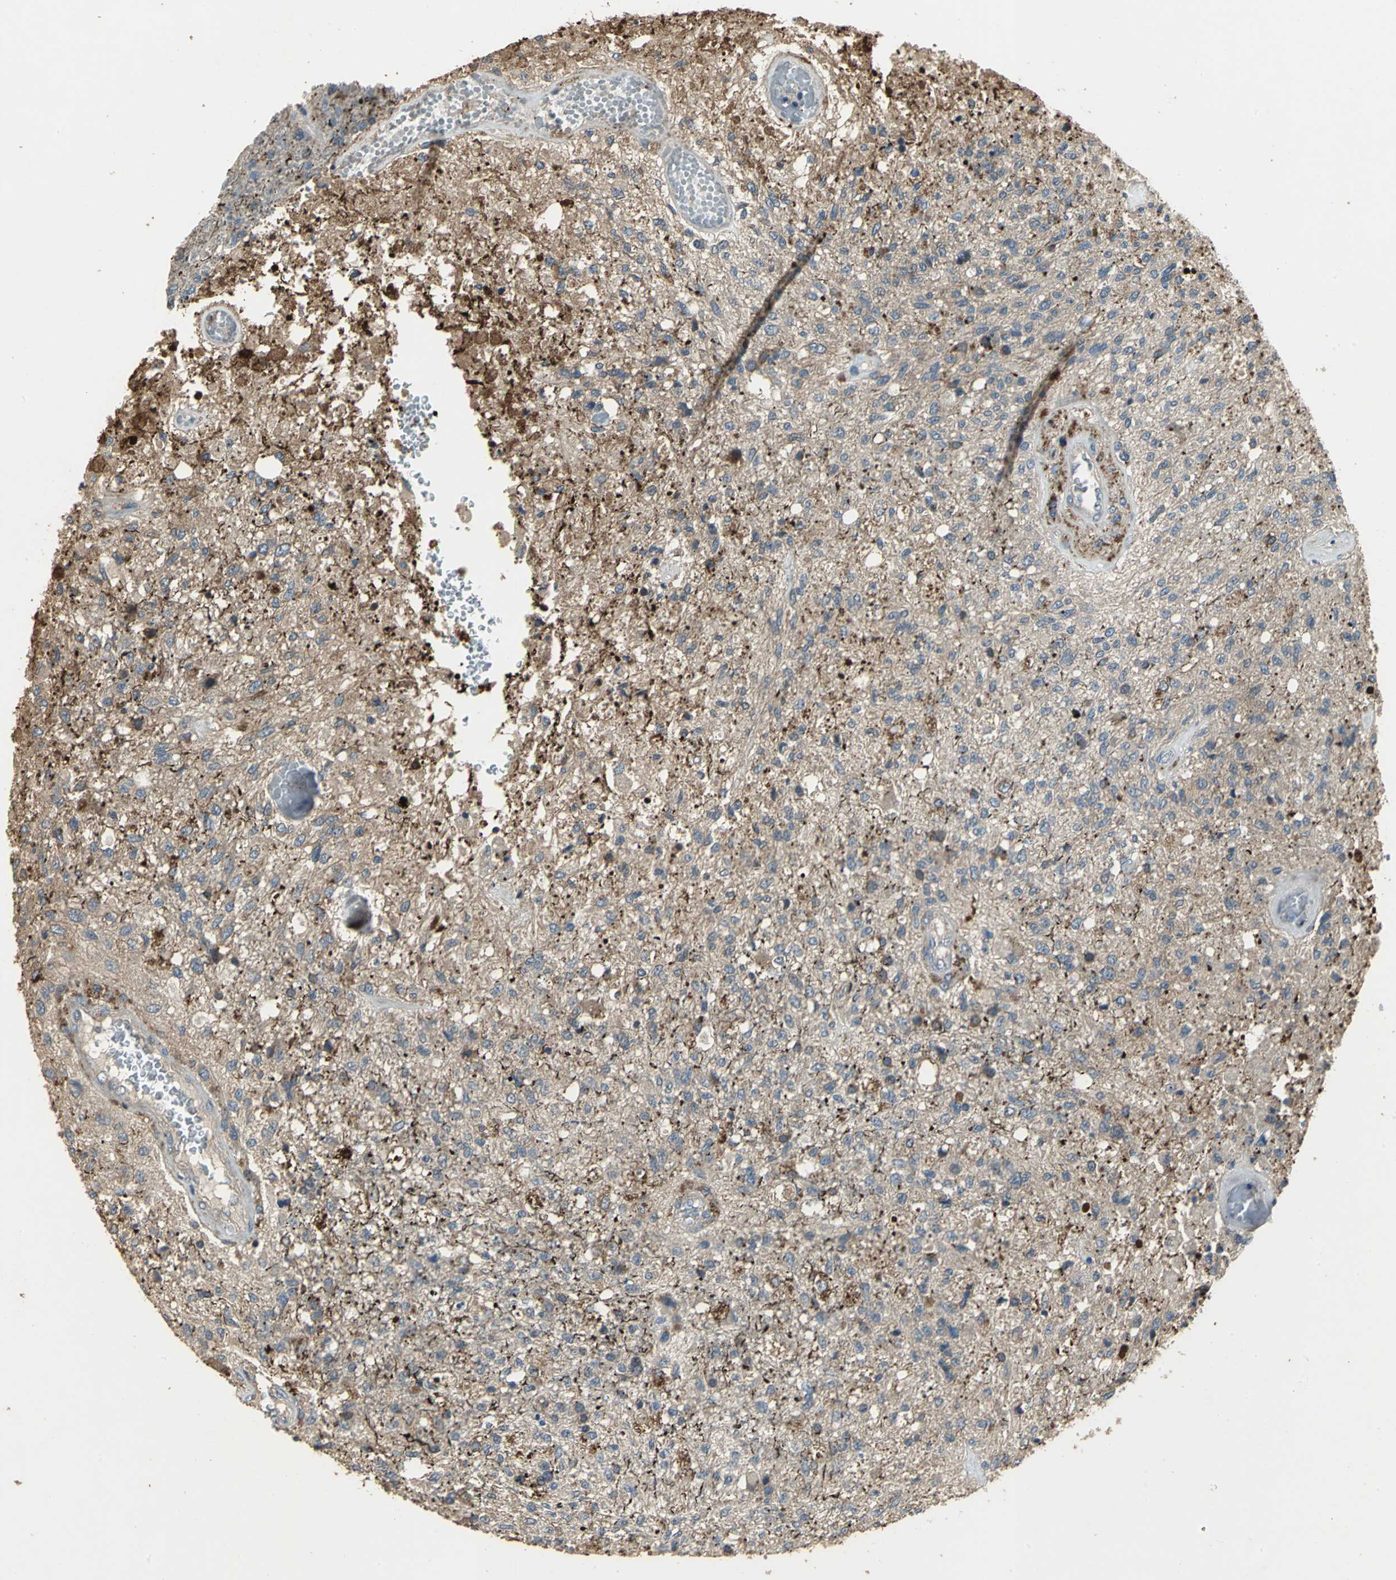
{"staining": {"intensity": "weak", "quantity": ">75%", "location": "cytoplasmic/membranous"}, "tissue": "glioma", "cell_type": "Tumor cells", "image_type": "cancer", "snomed": [{"axis": "morphology", "description": "Normal tissue, NOS"}, {"axis": "morphology", "description": "Glioma, malignant, High grade"}, {"axis": "topography", "description": "Cerebral cortex"}], "caption": "Immunohistochemical staining of human malignant glioma (high-grade) reveals weak cytoplasmic/membranous protein expression in approximately >75% of tumor cells.", "gene": "MET", "patient": {"sex": "male", "age": 77}}